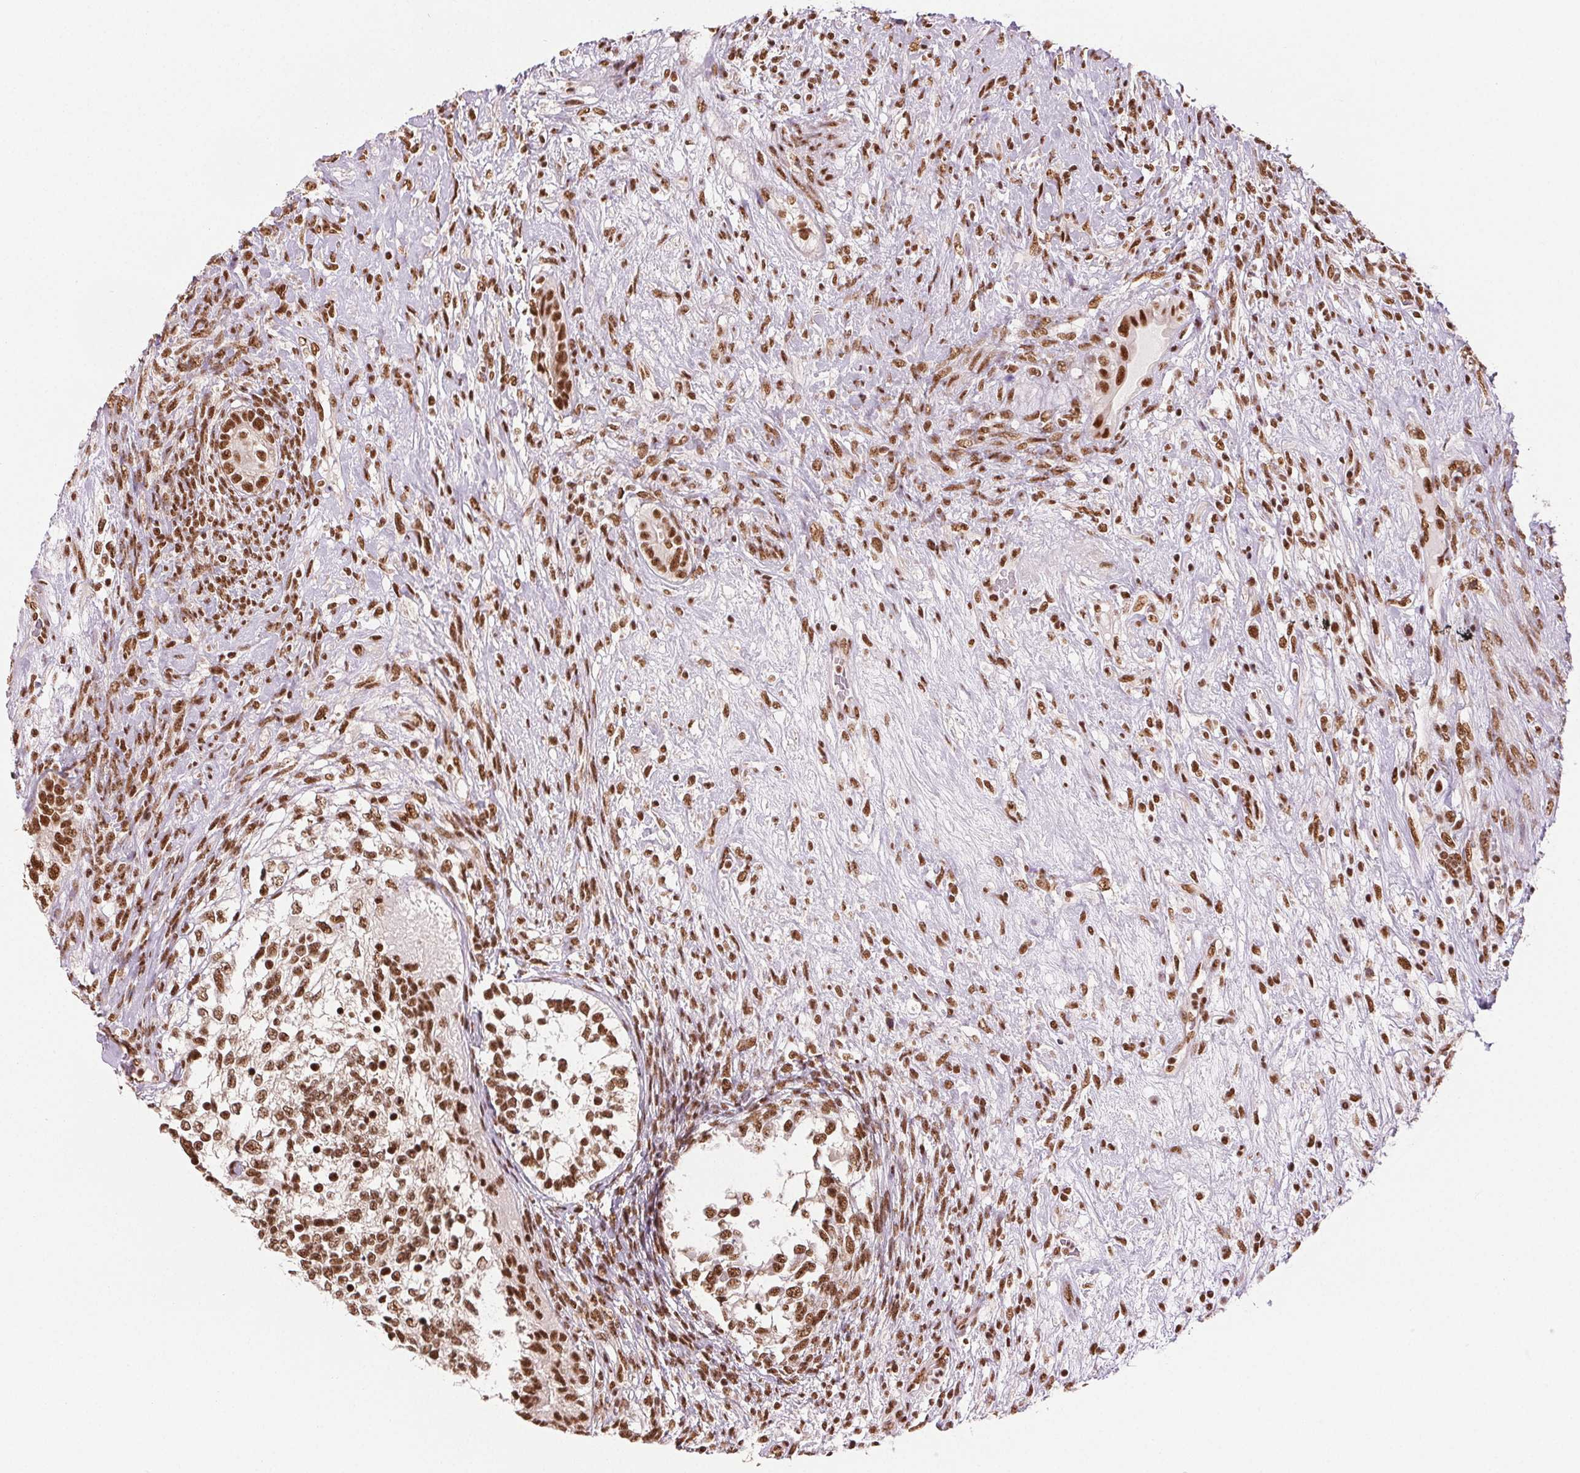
{"staining": {"intensity": "moderate", "quantity": ">75%", "location": "nuclear"}, "tissue": "testis cancer", "cell_type": "Tumor cells", "image_type": "cancer", "snomed": [{"axis": "morphology", "description": "Seminoma, NOS"}, {"axis": "morphology", "description": "Carcinoma, Embryonal, NOS"}, {"axis": "topography", "description": "Testis"}], "caption": "Protein staining reveals moderate nuclear expression in approximately >75% of tumor cells in seminoma (testis).", "gene": "IK", "patient": {"sex": "male", "age": 41}}